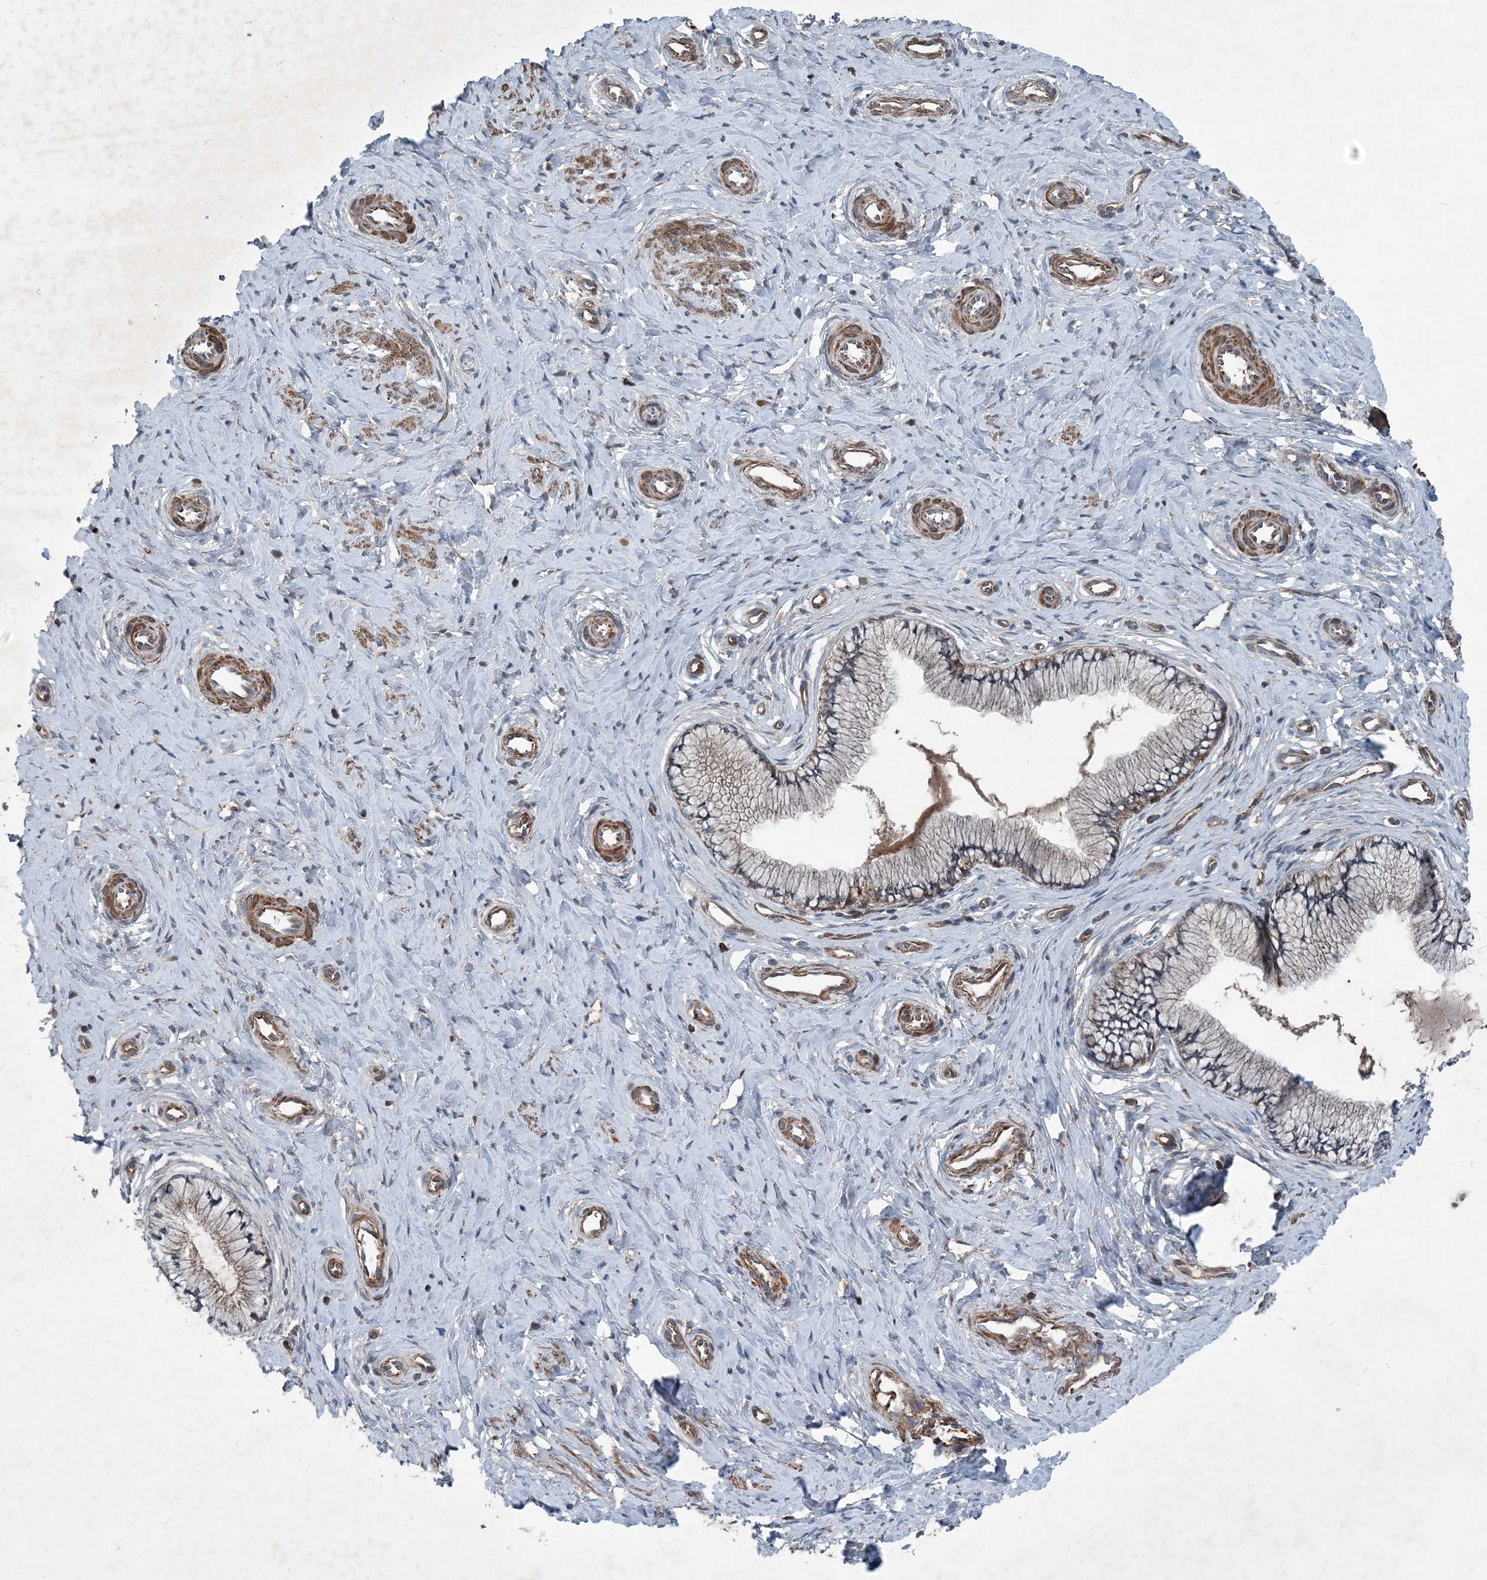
{"staining": {"intensity": "moderate", "quantity": "25%-75%", "location": "cytoplasmic/membranous"}, "tissue": "cervix", "cell_type": "Glandular cells", "image_type": "normal", "snomed": [{"axis": "morphology", "description": "Normal tissue, NOS"}, {"axis": "topography", "description": "Cervix"}], "caption": "Protein expression analysis of normal cervix shows moderate cytoplasmic/membranous positivity in approximately 25%-75% of glandular cells. (DAB IHC, brown staining for protein, blue staining for nuclei).", "gene": "NDUFA2", "patient": {"sex": "female", "age": 36}}